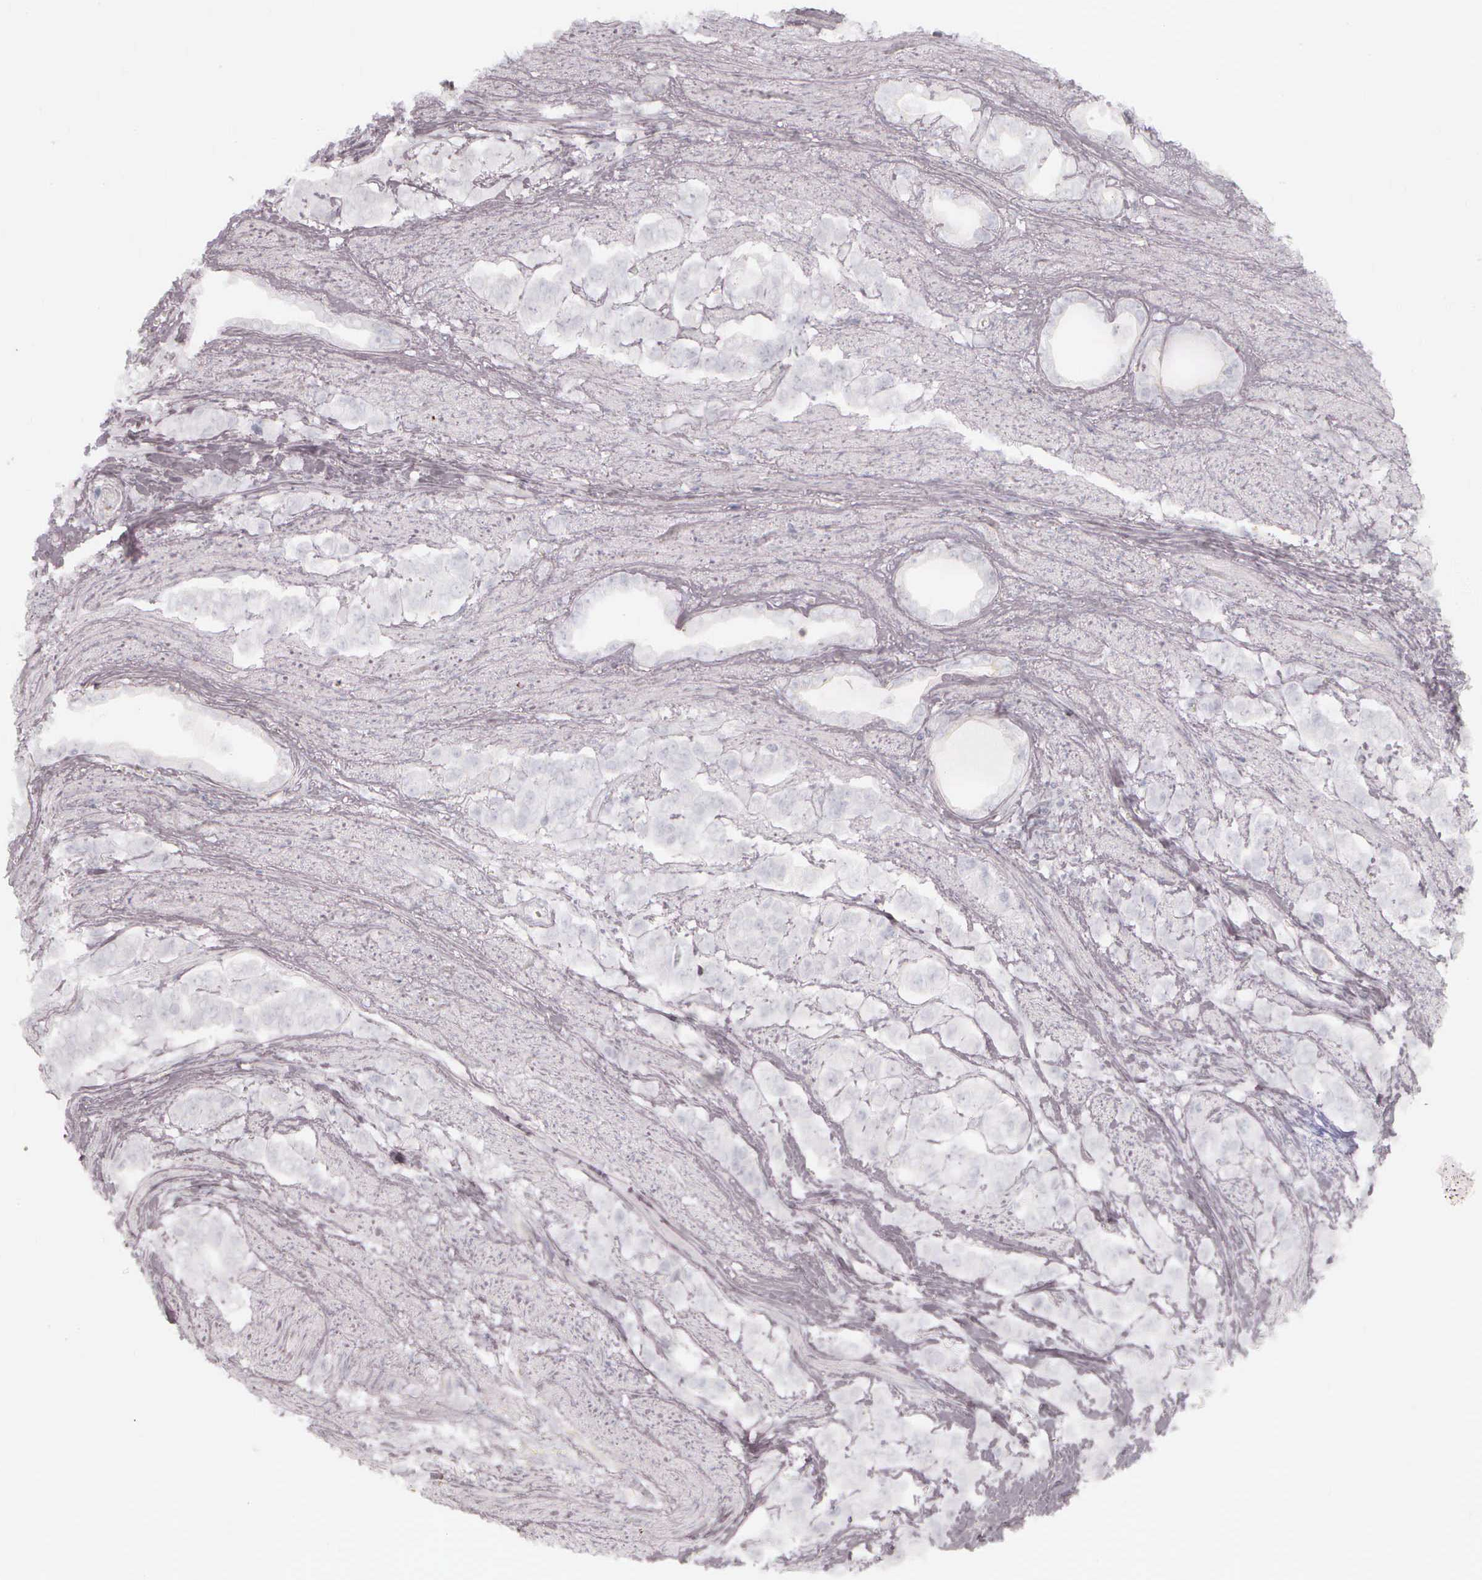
{"staining": {"intensity": "negative", "quantity": "none", "location": "none"}, "tissue": "stomach cancer", "cell_type": "Tumor cells", "image_type": "cancer", "snomed": [{"axis": "morphology", "description": "Adenocarcinoma, NOS"}, {"axis": "topography", "description": "Stomach"}], "caption": "This is an immunohistochemistry photomicrograph of adenocarcinoma (stomach). There is no expression in tumor cells.", "gene": "KRT14", "patient": {"sex": "male", "age": 78}}